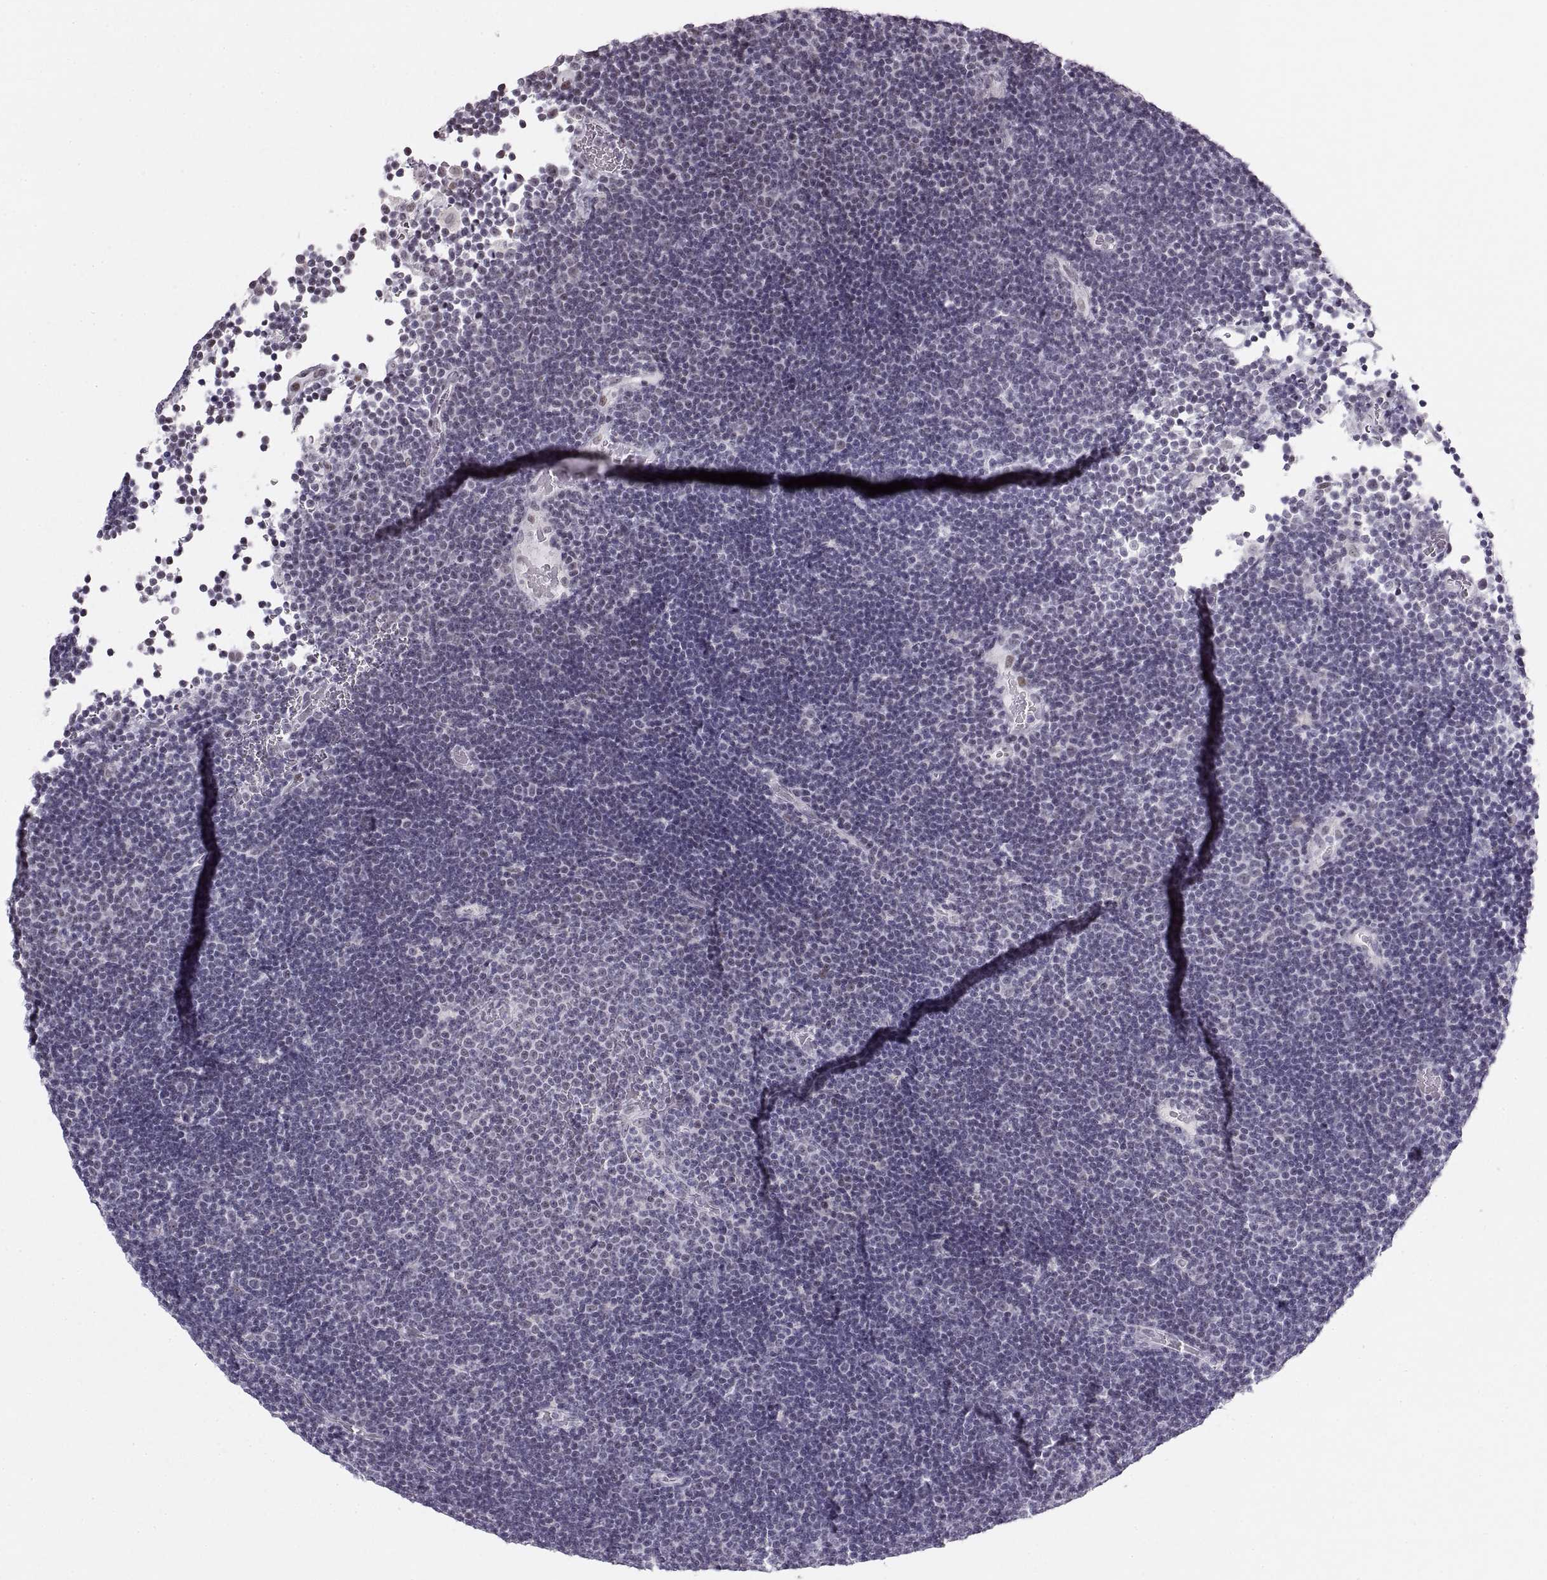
{"staining": {"intensity": "negative", "quantity": "none", "location": "none"}, "tissue": "lymphoma", "cell_type": "Tumor cells", "image_type": "cancer", "snomed": [{"axis": "morphology", "description": "Malignant lymphoma, non-Hodgkin's type, Low grade"}, {"axis": "topography", "description": "Brain"}], "caption": "High power microscopy micrograph of an immunohistochemistry image of malignant lymphoma, non-Hodgkin's type (low-grade), revealing no significant staining in tumor cells.", "gene": "NANOS3", "patient": {"sex": "female", "age": 66}}